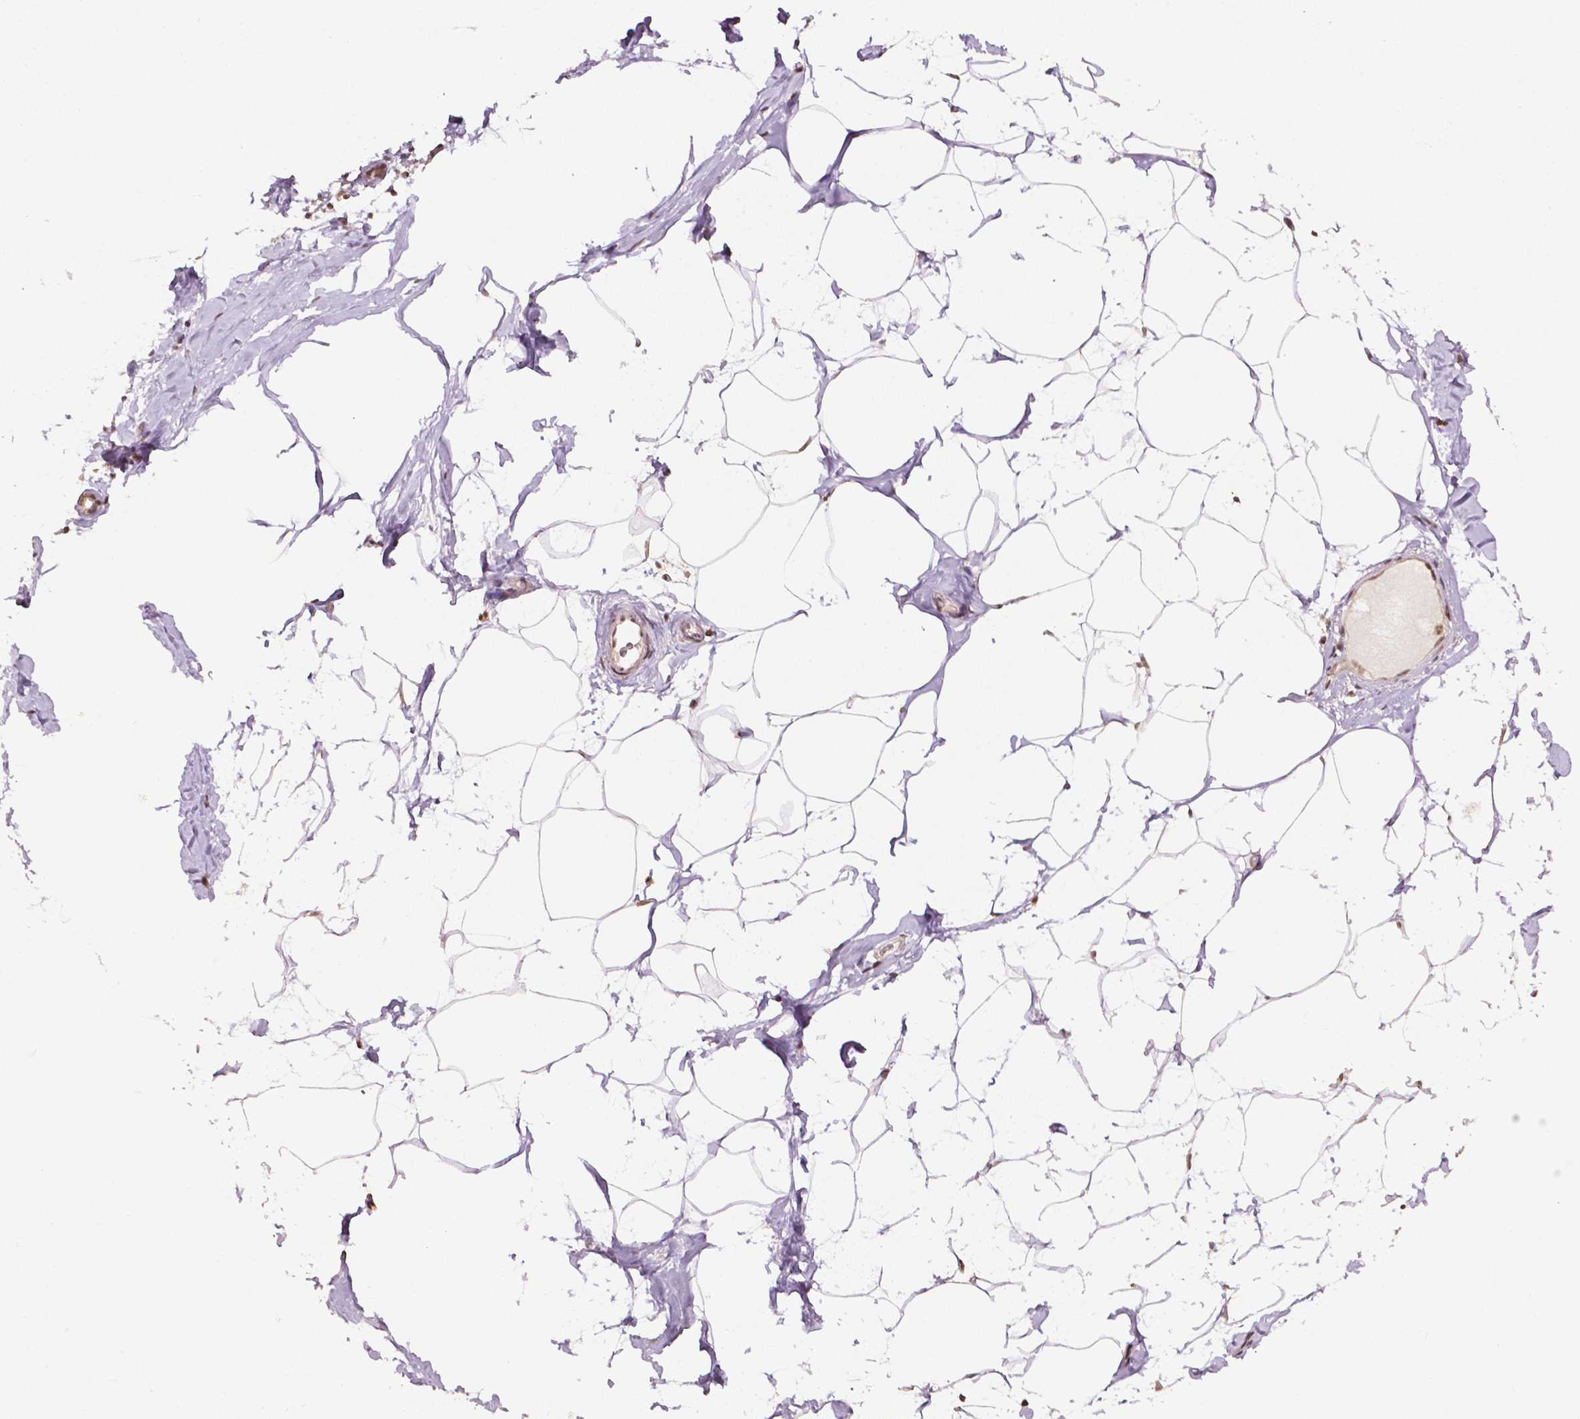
{"staining": {"intensity": "moderate", "quantity": "<25%", "location": "nuclear"}, "tissue": "breast", "cell_type": "Adipocytes", "image_type": "normal", "snomed": [{"axis": "morphology", "description": "Normal tissue, NOS"}, {"axis": "topography", "description": "Breast"}], "caption": "DAB immunohistochemical staining of unremarkable human breast shows moderate nuclear protein staining in approximately <25% of adipocytes. The staining is performed using DAB (3,3'-diaminobenzidine) brown chromogen to label protein expression. The nuclei are counter-stained blue using hematoxylin.", "gene": "DEK", "patient": {"sex": "female", "age": 32}}